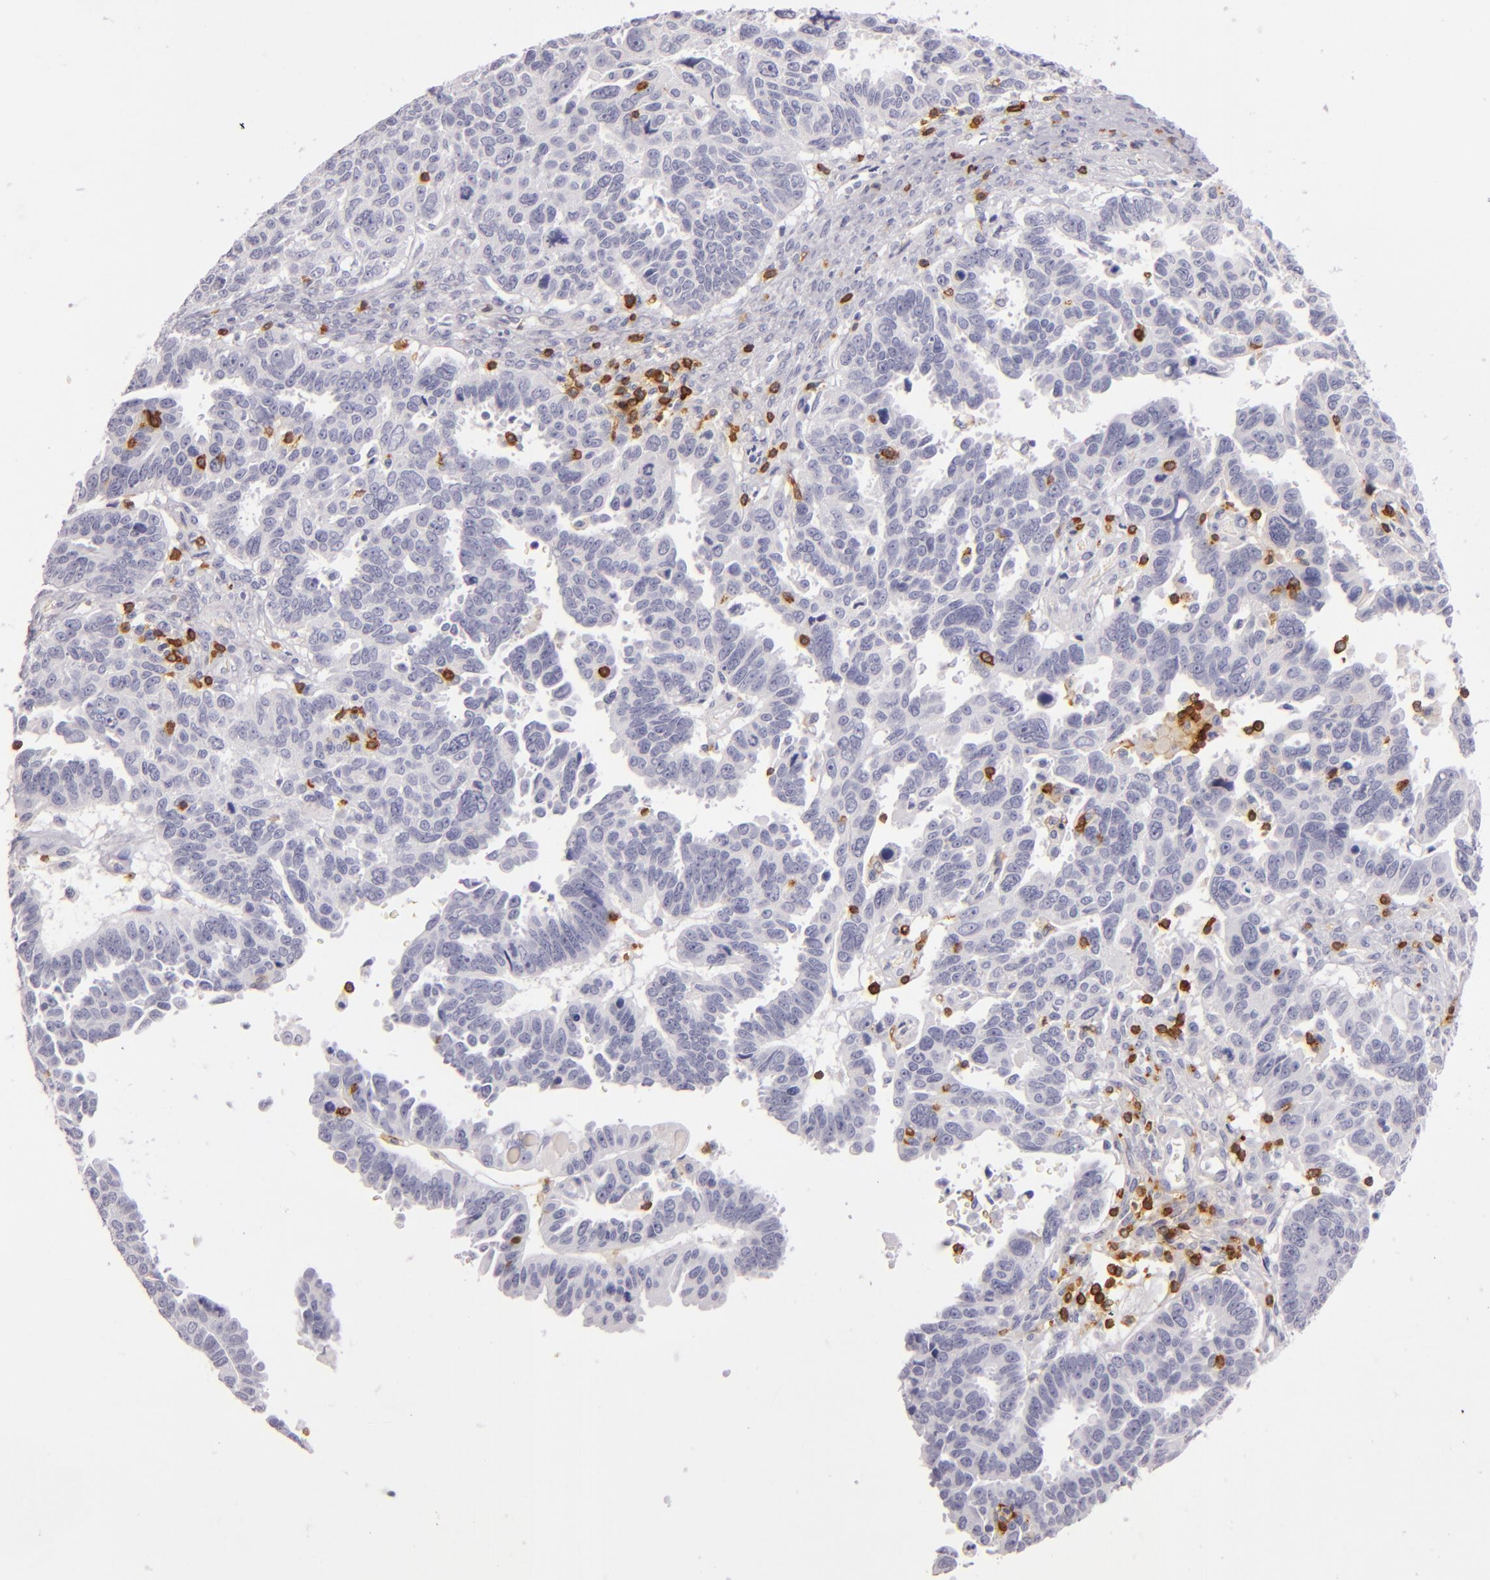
{"staining": {"intensity": "negative", "quantity": "none", "location": "none"}, "tissue": "ovarian cancer", "cell_type": "Tumor cells", "image_type": "cancer", "snomed": [{"axis": "morphology", "description": "Carcinoma, endometroid"}, {"axis": "morphology", "description": "Cystadenocarcinoma, serous, NOS"}, {"axis": "topography", "description": "Ovary"}], "caption": "High magnification brightfield microscopy of ovarian cancer stained with DAB (3,3'-diaminobenzidine) (brown) and counterstained with hematoxylin (blue): tumor cells show no significant expression.", "gene": "LAT", "patient": {"sex": "female", "age": 45}}